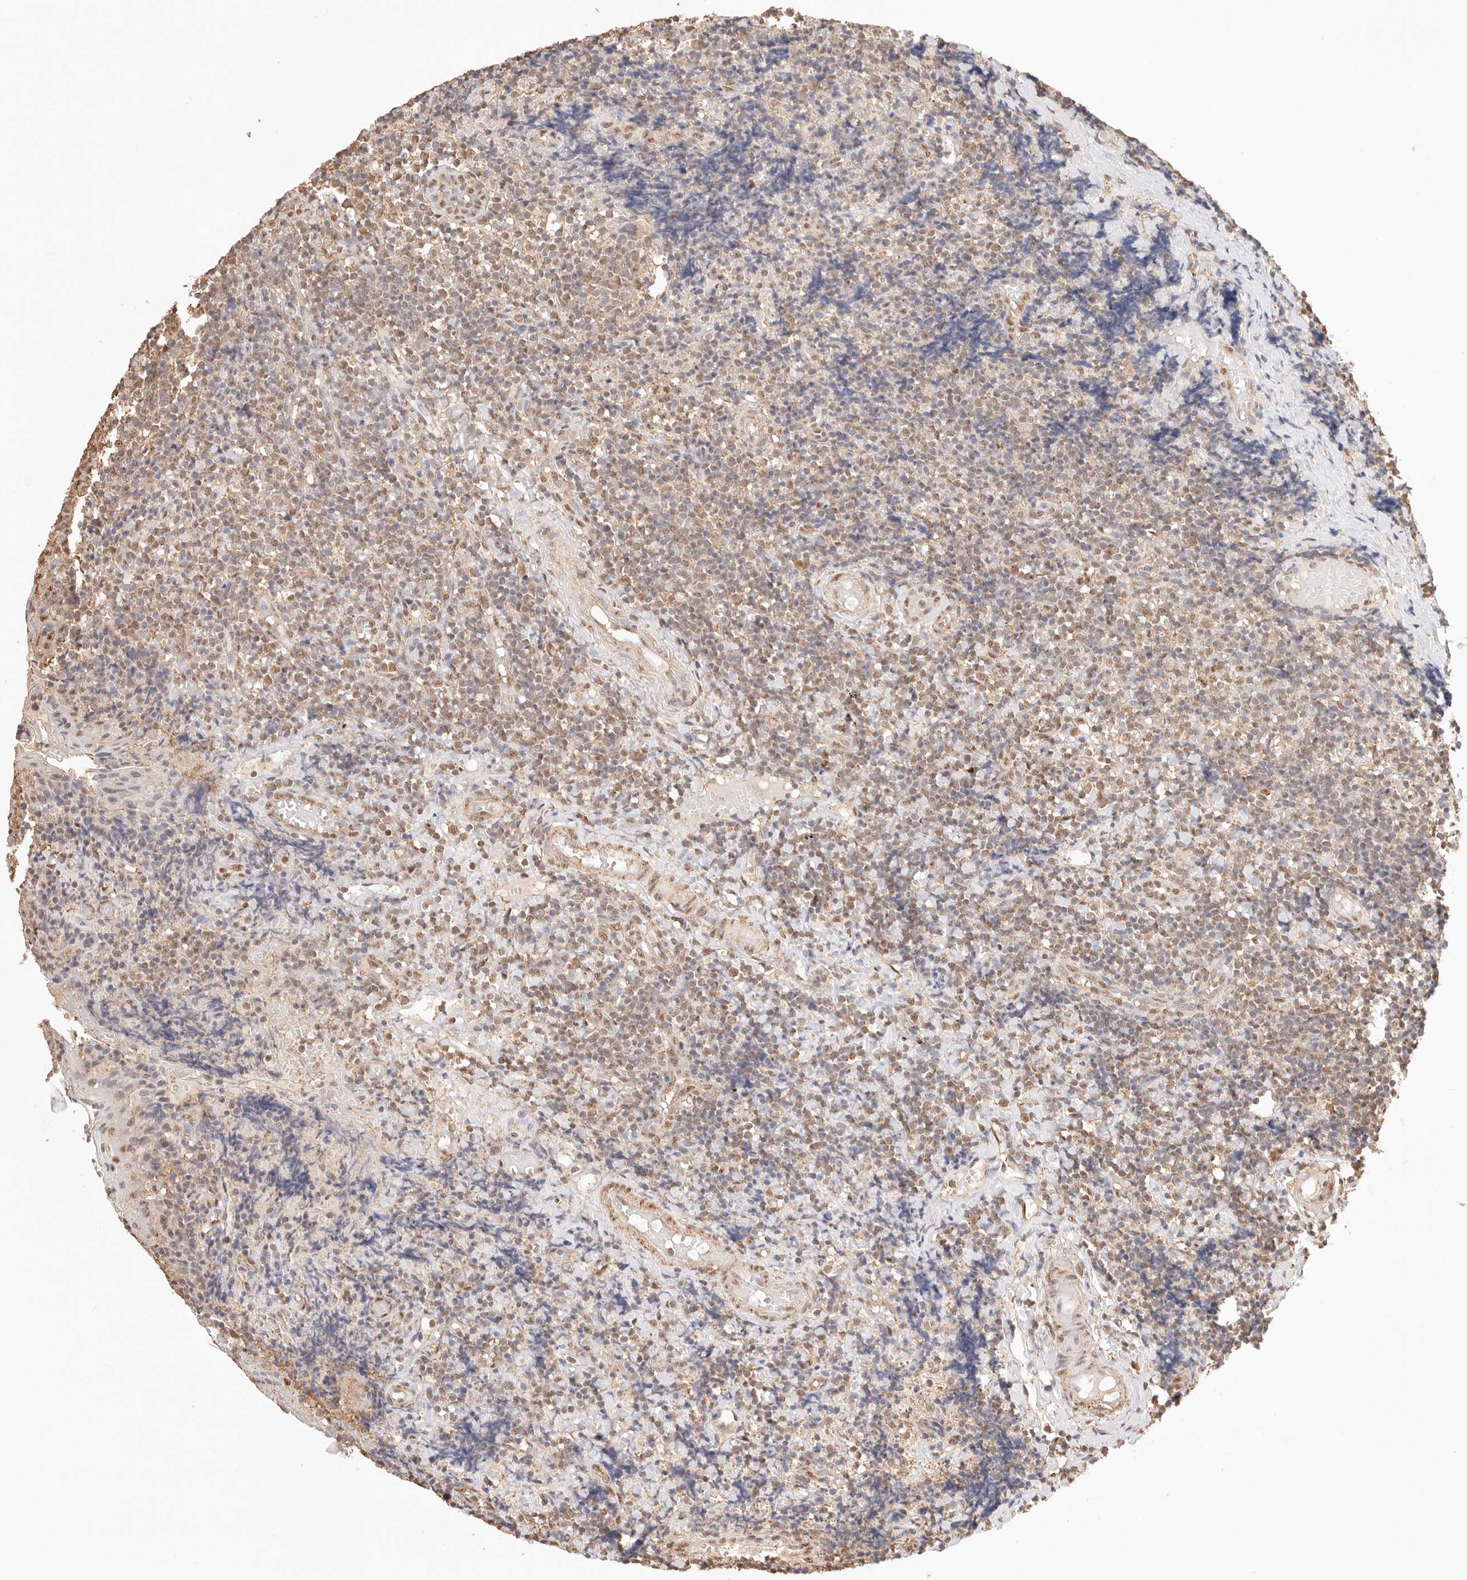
{"staining": {"intensity": "moderate", "quantity": "25%-75%", "location": "nuclear"}, "tissue": "tonsil", "cell_type": "Germinal center cells", "image_type": "normal", "snomed": [{"axis": "morphology", "description": "Normal tissue, NOS"}, {"axis": "topography", "description": "Tonsil"}], "caption": "An IHC histopathology image of unremarkable tissue is shown. Protein staining in brown shows moderate nuclear positivity in tonsil within germinal center cells.", "gene": "IL1R2", "patient": {"sex": "female", "age": 19}}